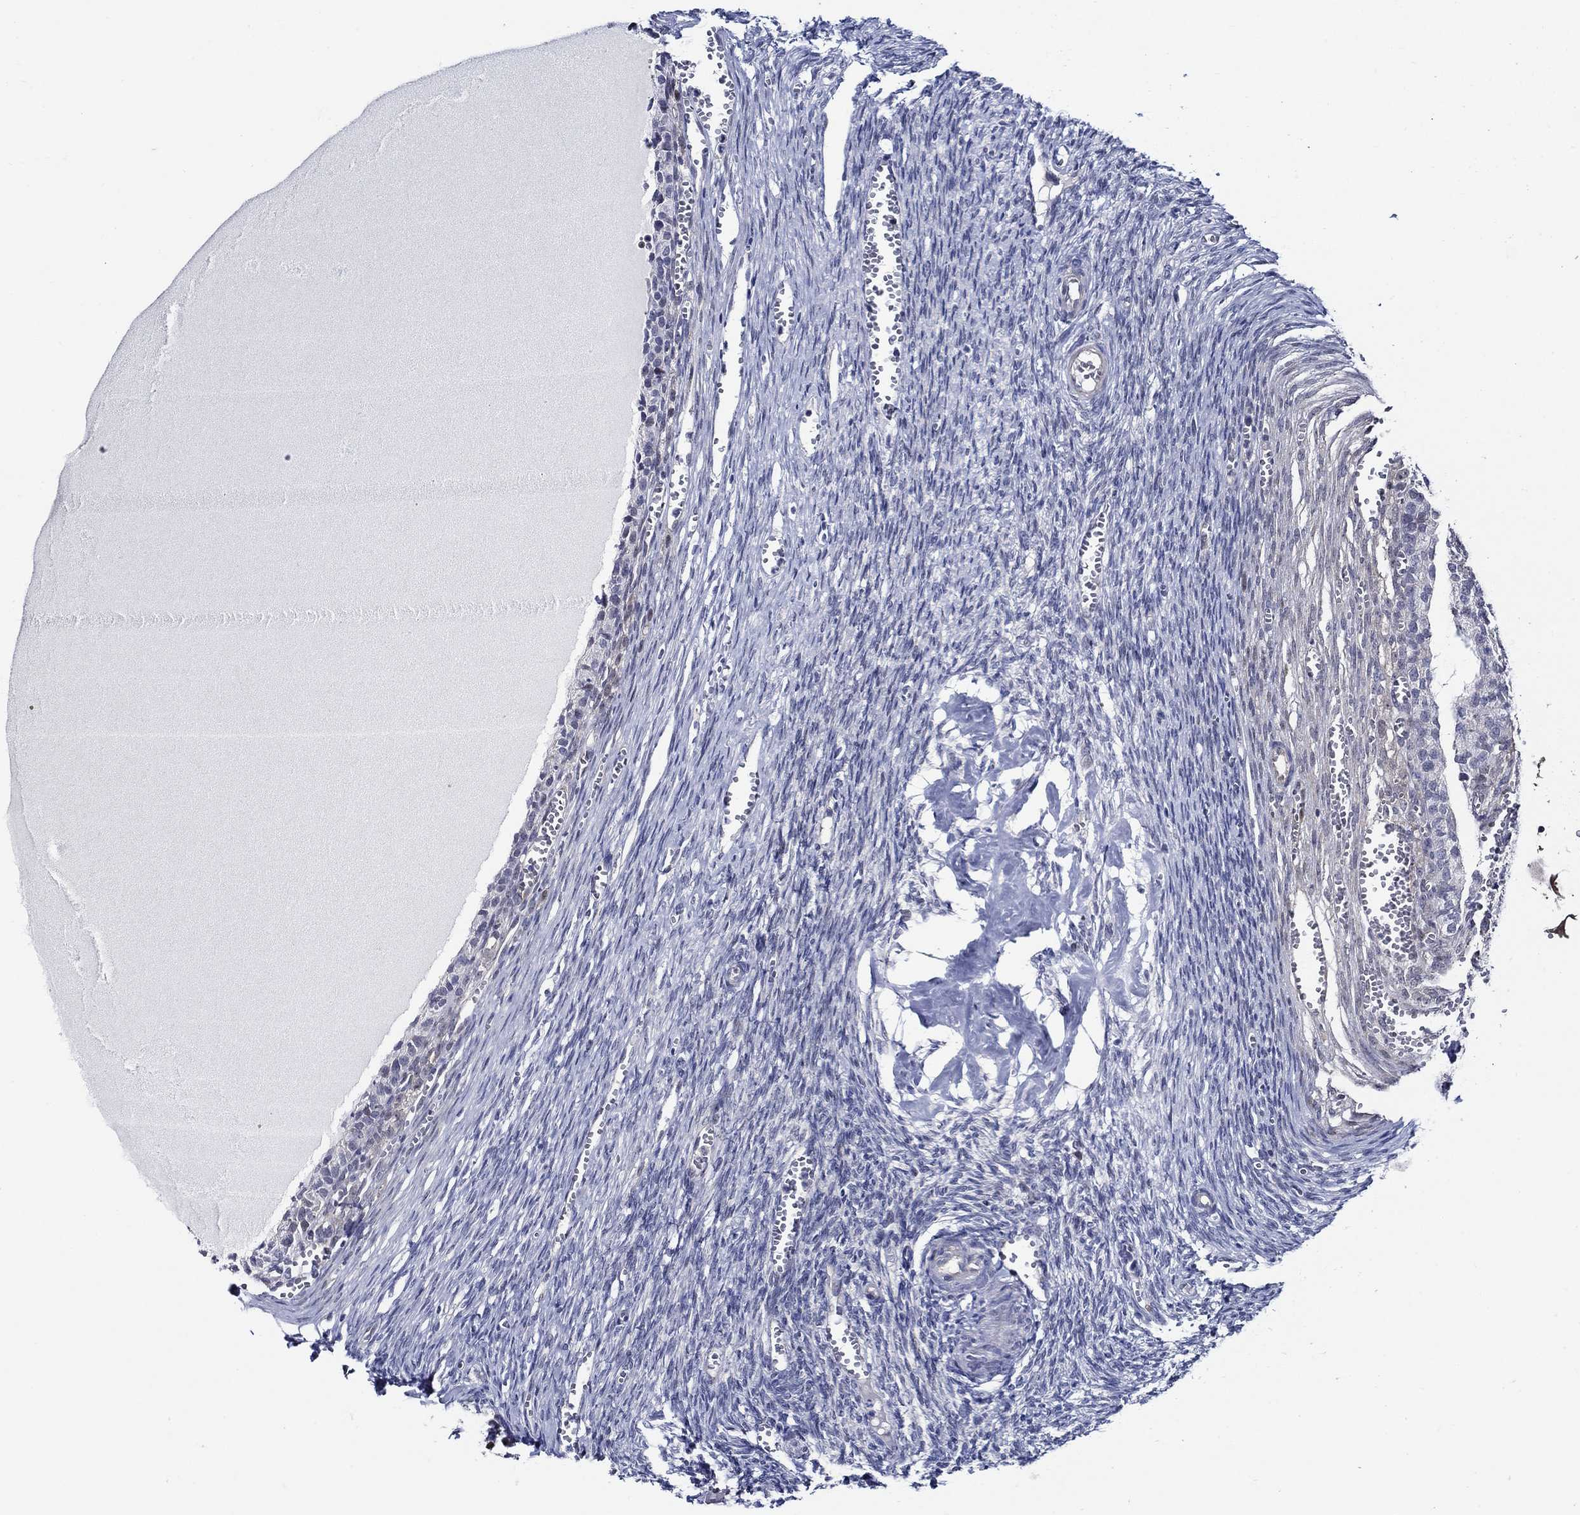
{"staining": {"intensity": "negative", "quantity": "none", "location": "none"}, "tissue": "ovary", "cell_type": "Follicle cells", "image_type": "normal", "snomed": [{"axis": "morphology", "description": "Normal tissue, NOS"}, {"axis": "topography", "description": "Ovary"}], "caption": "Follicle cells show no significant protein staining in unremarkable ovary. (DAB (3,3'-diaminobenzidine) immunohistochemistry, high magnification).", "gene": "C8orf48", "patient": {"sex": "female", "age": 43}}